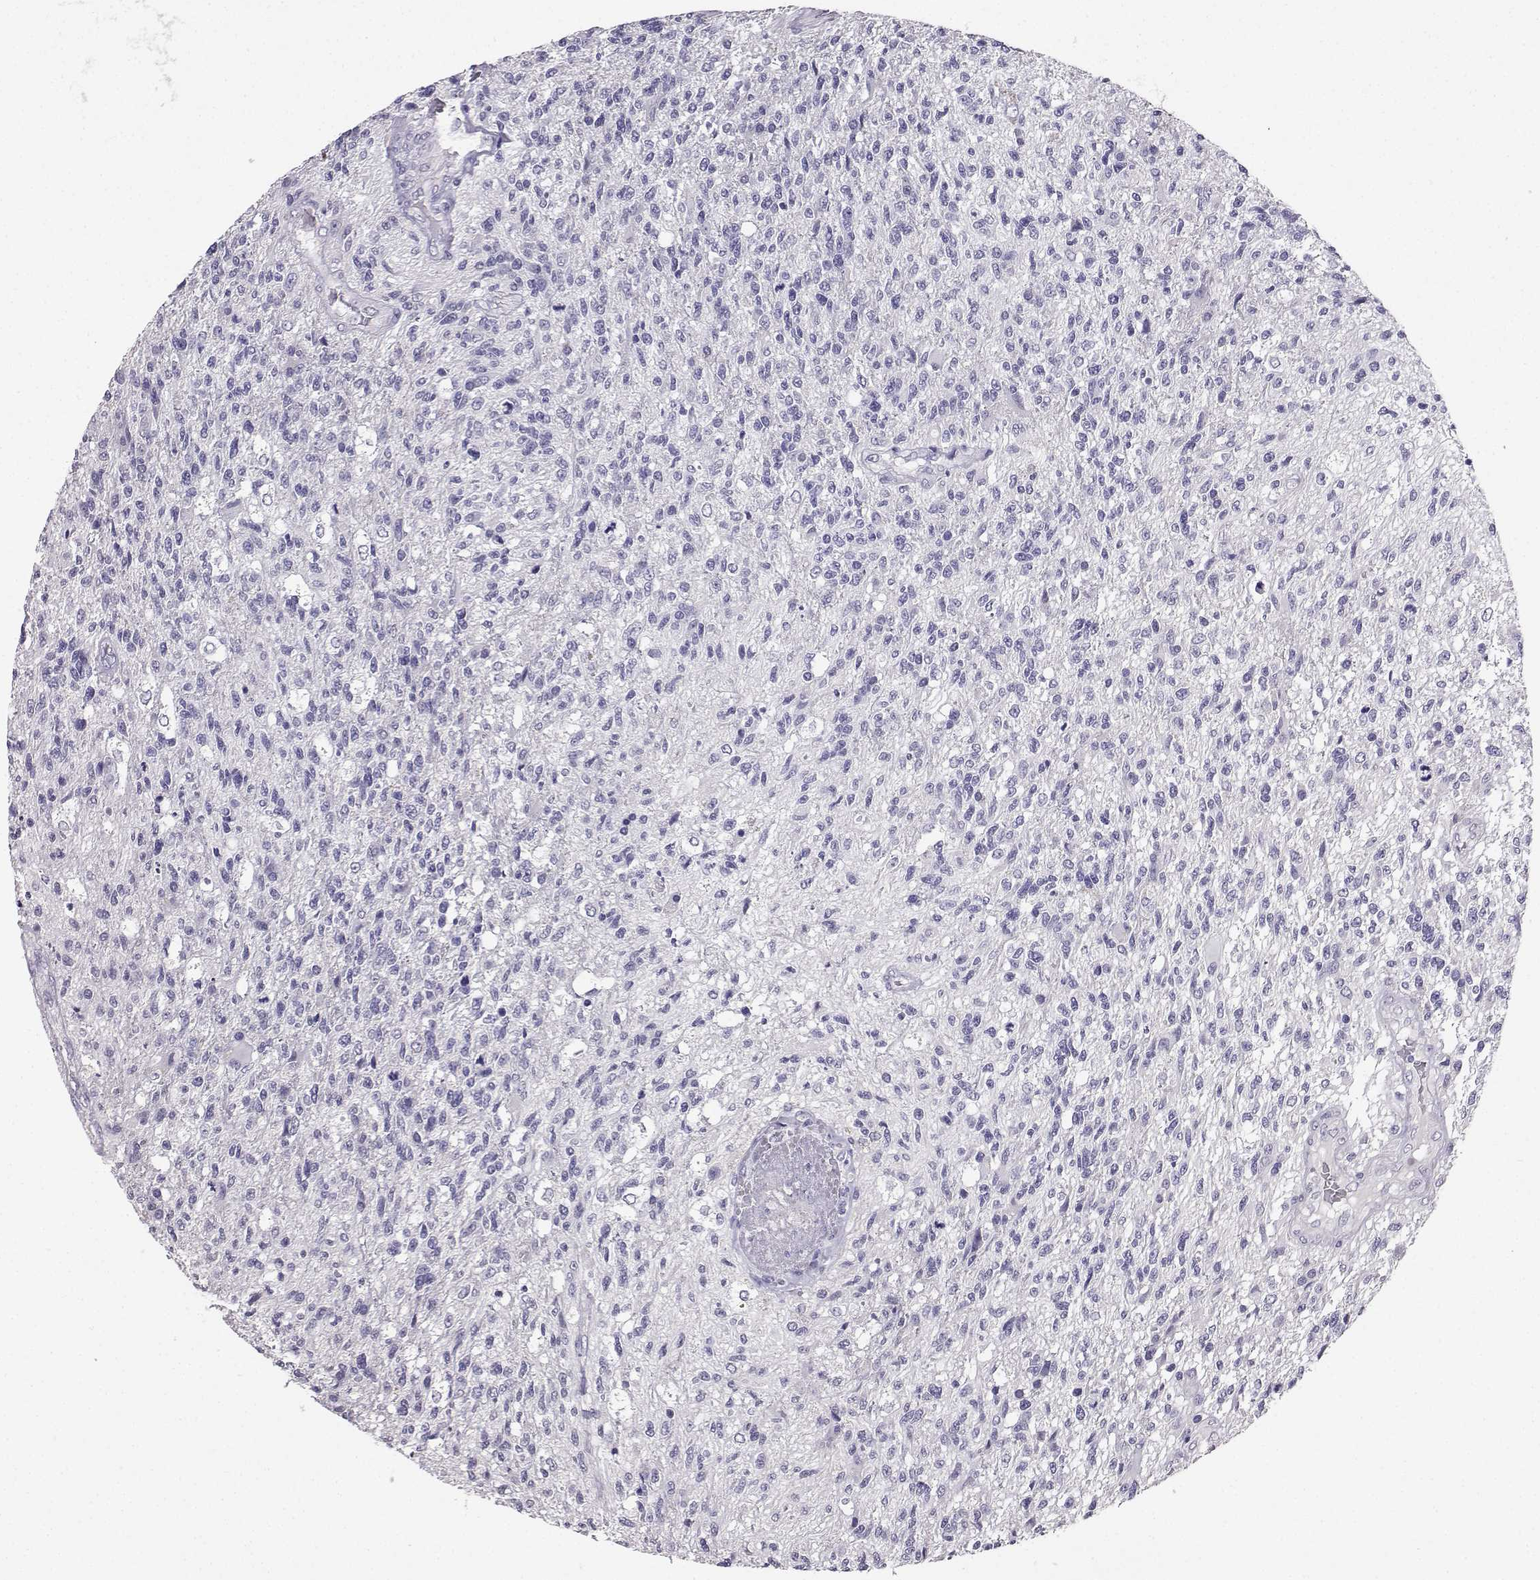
{"staining": {"intensity": "negative", "quantity": "none", "location": "none"}, "tissue": "glioma", "cell_type": "Tumor cells", "image_type": "cancer", "snomed": [{"axis": "morphology", "description": "Glioma, malignant, High grade"}, {"axis": "topography", "description": "Brain"}], "caption": "Tumor cells are negative for brown protein staining in glioma.", "gene": "SPAG11B", "patient": {"sex": "male", "age": 56}}